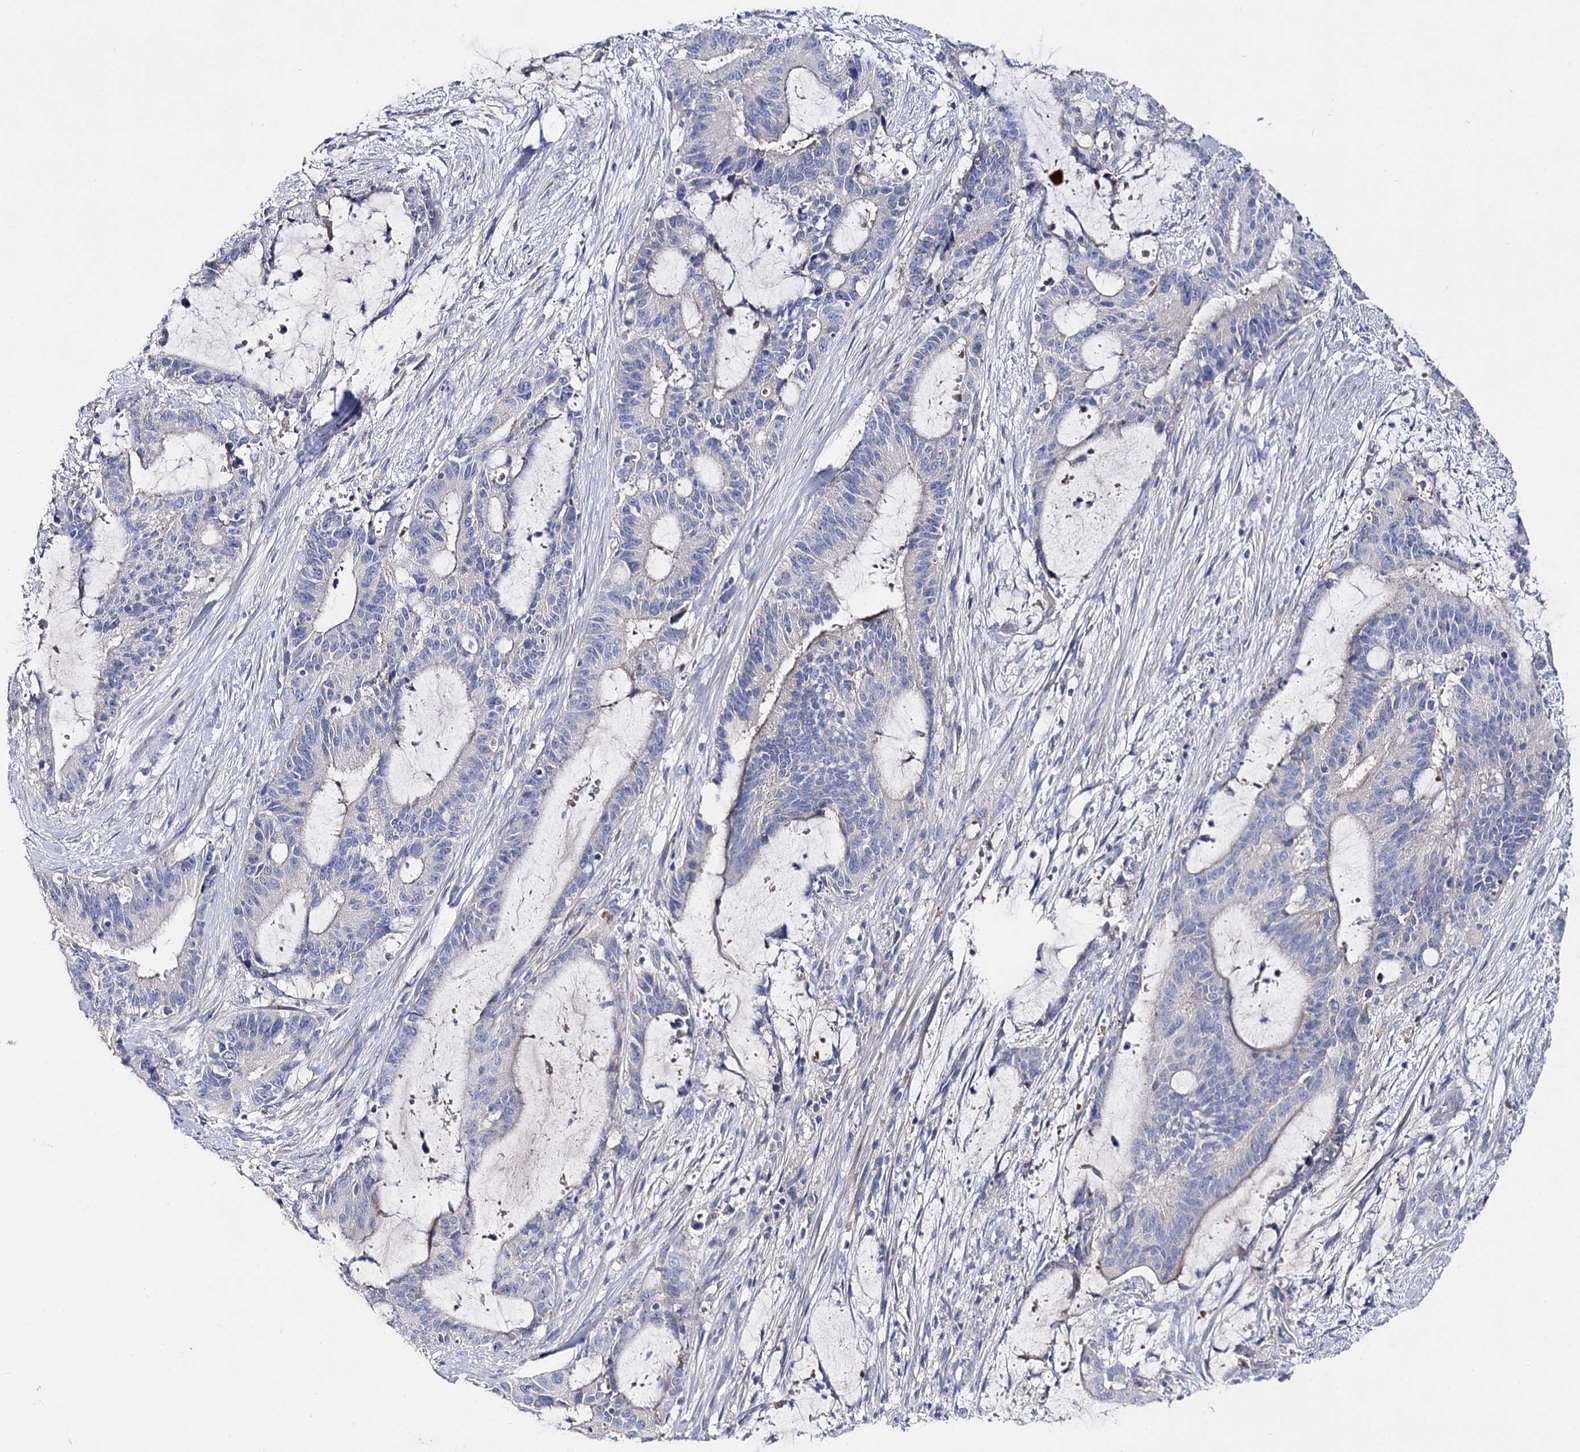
{"staining": {"intensity": "negative", "quantity": "none", "location": "none"}, "tissue": "liver cancer", "cell_type": "Tumor cells", "image_type": "cancer", "snomed": [{"axis": "morphology", "description": "Normal tissue, NOS"}, {"axis": "morphology", "description": "Cholangiocarcinoma"}, {"axis": "topography", "description": "Liver"}, {"axis": "topography", "description": "Peripheral nerve tissue"}], "caption": "Photomicrograph shows no significant protein expression in tumor cells of cholangiocarcinoma (liver). (DAB (3,3'-diaminobenzidine) immunohistochemistry visualized using brightfield microscopy, high magnification).", "gene": "NRAP", "patient": {"sex": "female", "age": 73}}